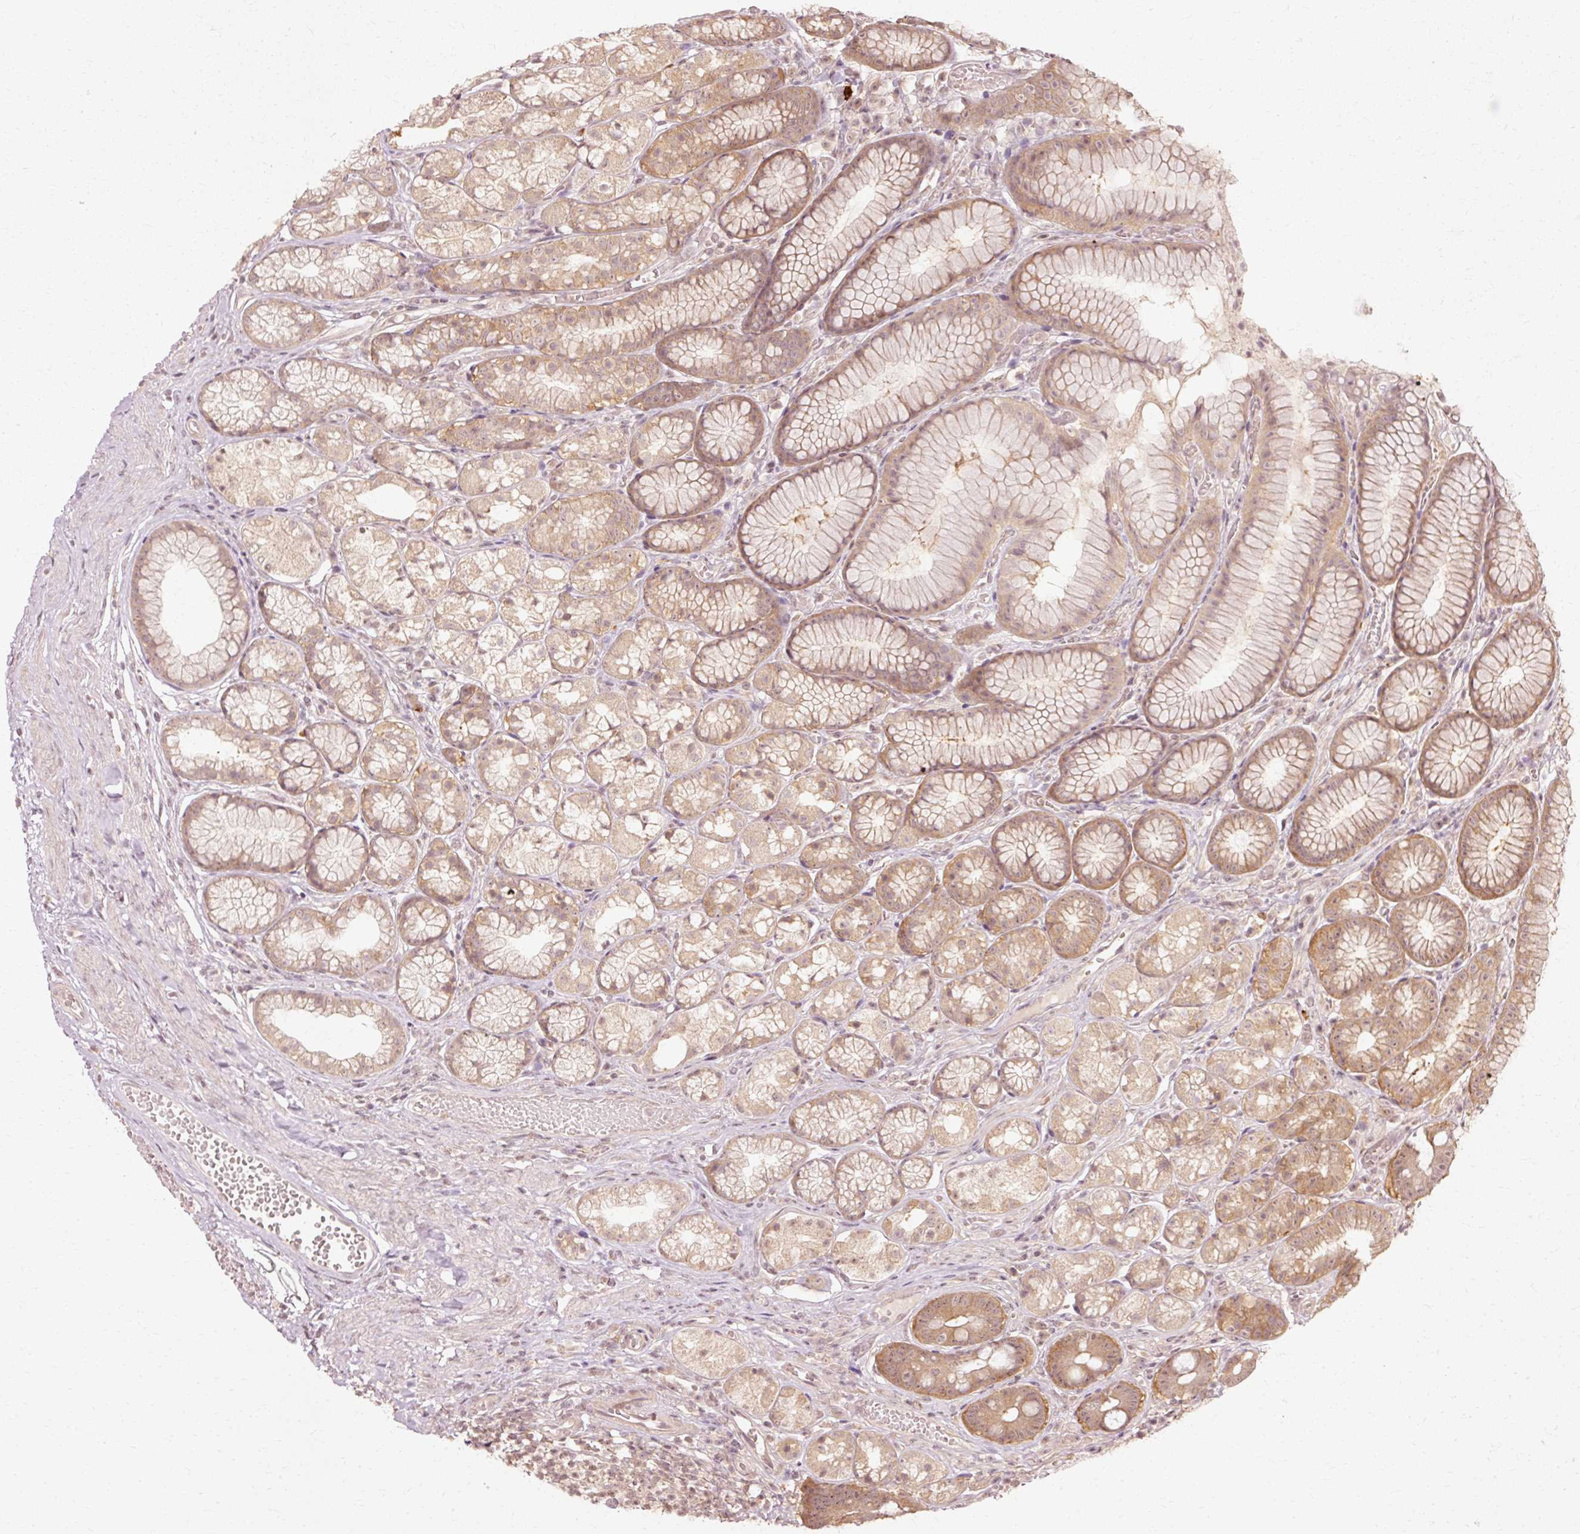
{"staining": {"intensity": "moderate", "quantity": ">75%", "location": "cytoplasmic/membranous,nuclear"}, "tissue": "stomach", "cell_type": "Glandular cells", "image_type": "normal", "snomed": [{"axis": "morphology", "description": "Normal tissue, NOS"}, {"axis": "topography", "description": "Smooth muscle"}, {"axis": "topography", "description": "Stomach"}], "caption": "High-power microscopy captured an immunohistochemistry photomicrograph of unremarkable stomach, revealing moderate cytoplasmic/membranous,nuclear positivity in approximately >75% of glandular cells. (brown staining indicates protein expression, while blue staining denotes nuclei).", "gene": "RGPD5", "patient": {"sex": "male", "age": 70}}